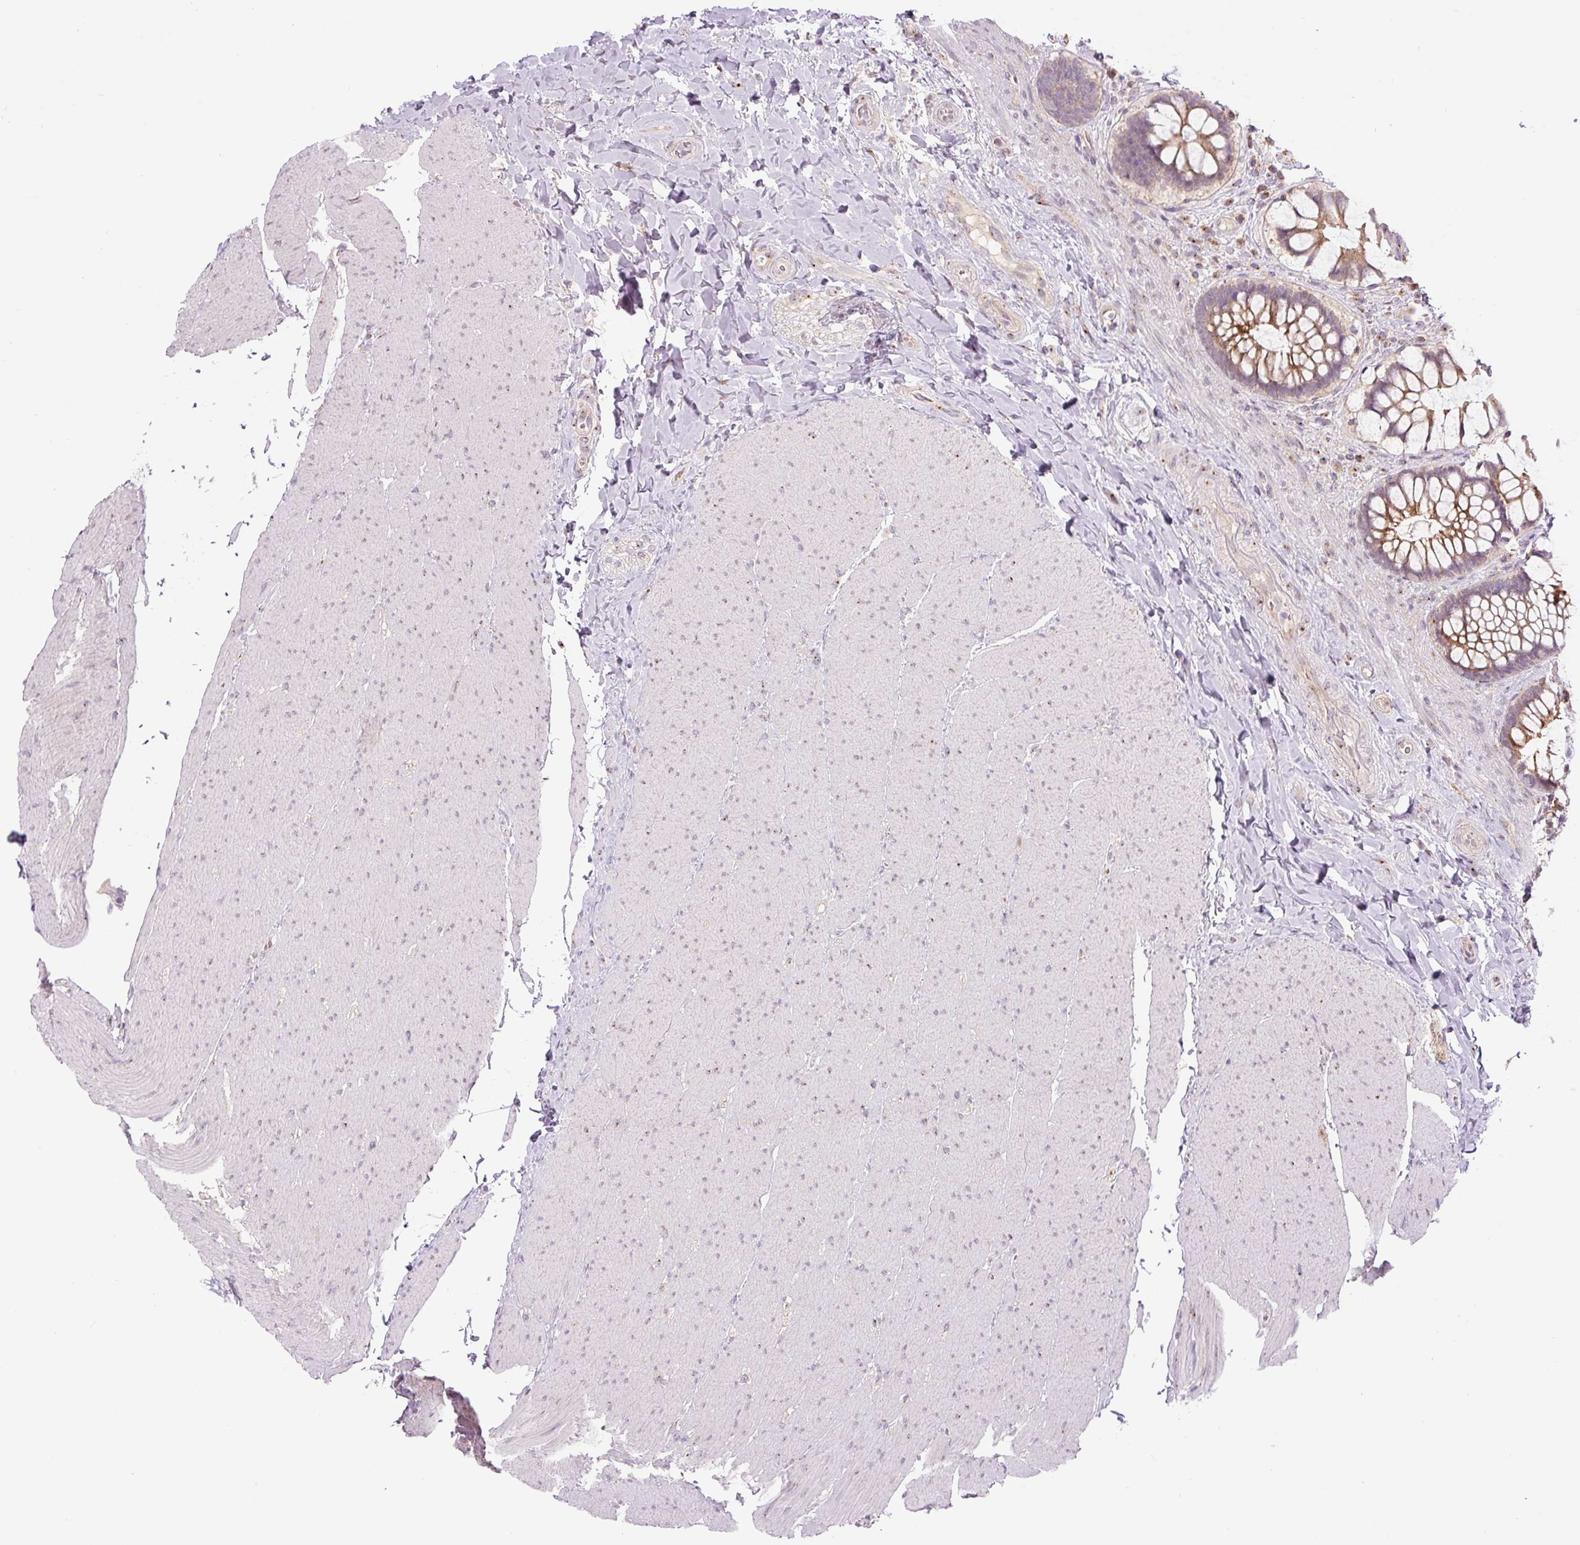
{"staining": {"intensity": "moderate", "quantity": ">75%", "location": "cytoplasmic/membranous"}, "tissue": "rectum", "cell_type": "Glandular cells", "image_type": "normal", "snomed": [{"axis": "morphology", "description": "Normal tissue, NOS"}, {"axis": "topography", "description": "Rectum"}], "caption": "Brown immunohistochemical staining in benign human rectum reveals moderate cytoplasmic/membranous staining in about >75% of glandular cells.", "gene": "PCM1", "patient": {"sex": "female", "age": 58}}